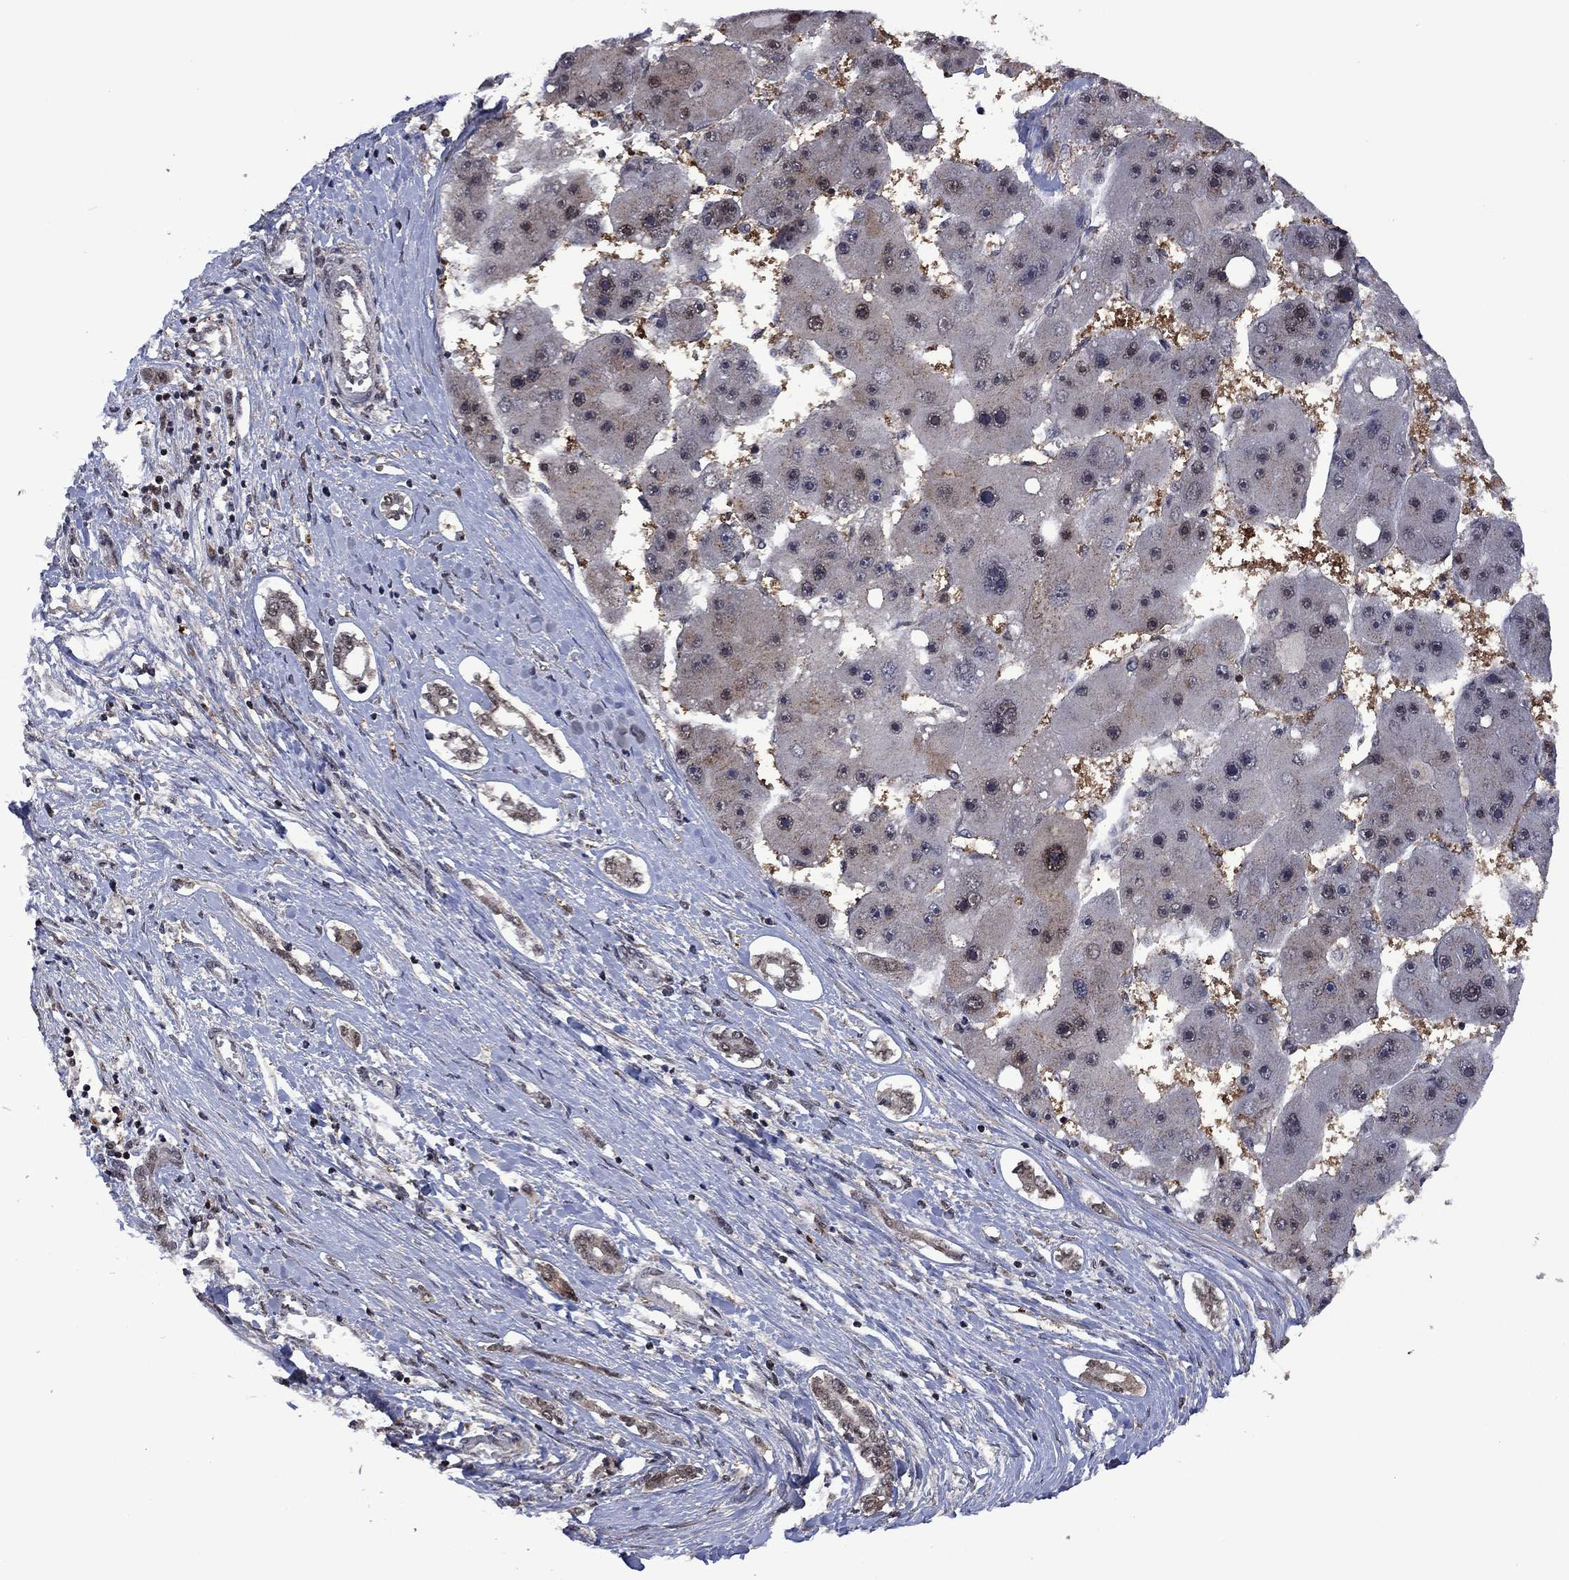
{"staining": {"intensity": "negative", "quantity": "none", "location": "none"}, "tissue": "liver cancer", "cell_type": "Tumor cells", "image_type": "cancer", "snomed": [{"axis": "morphology", "description": "Carcinoma, Hepatocellular, NOS"}, {"axis": "topography", "description": "Liver"}], "caption": "Immunohistochemistry (IHC) histopathology image of liver cancer (hepatocellular carcinoma) stained for a protein (brown), which demonstrates no staining in tumor cells. (Stains: DAB IHC with hematoxylin counter stain, Microscopy: brightfield microscopy at high magnification).", "gene": "FBL", "patient": {"sex": "female", "age": 61}}